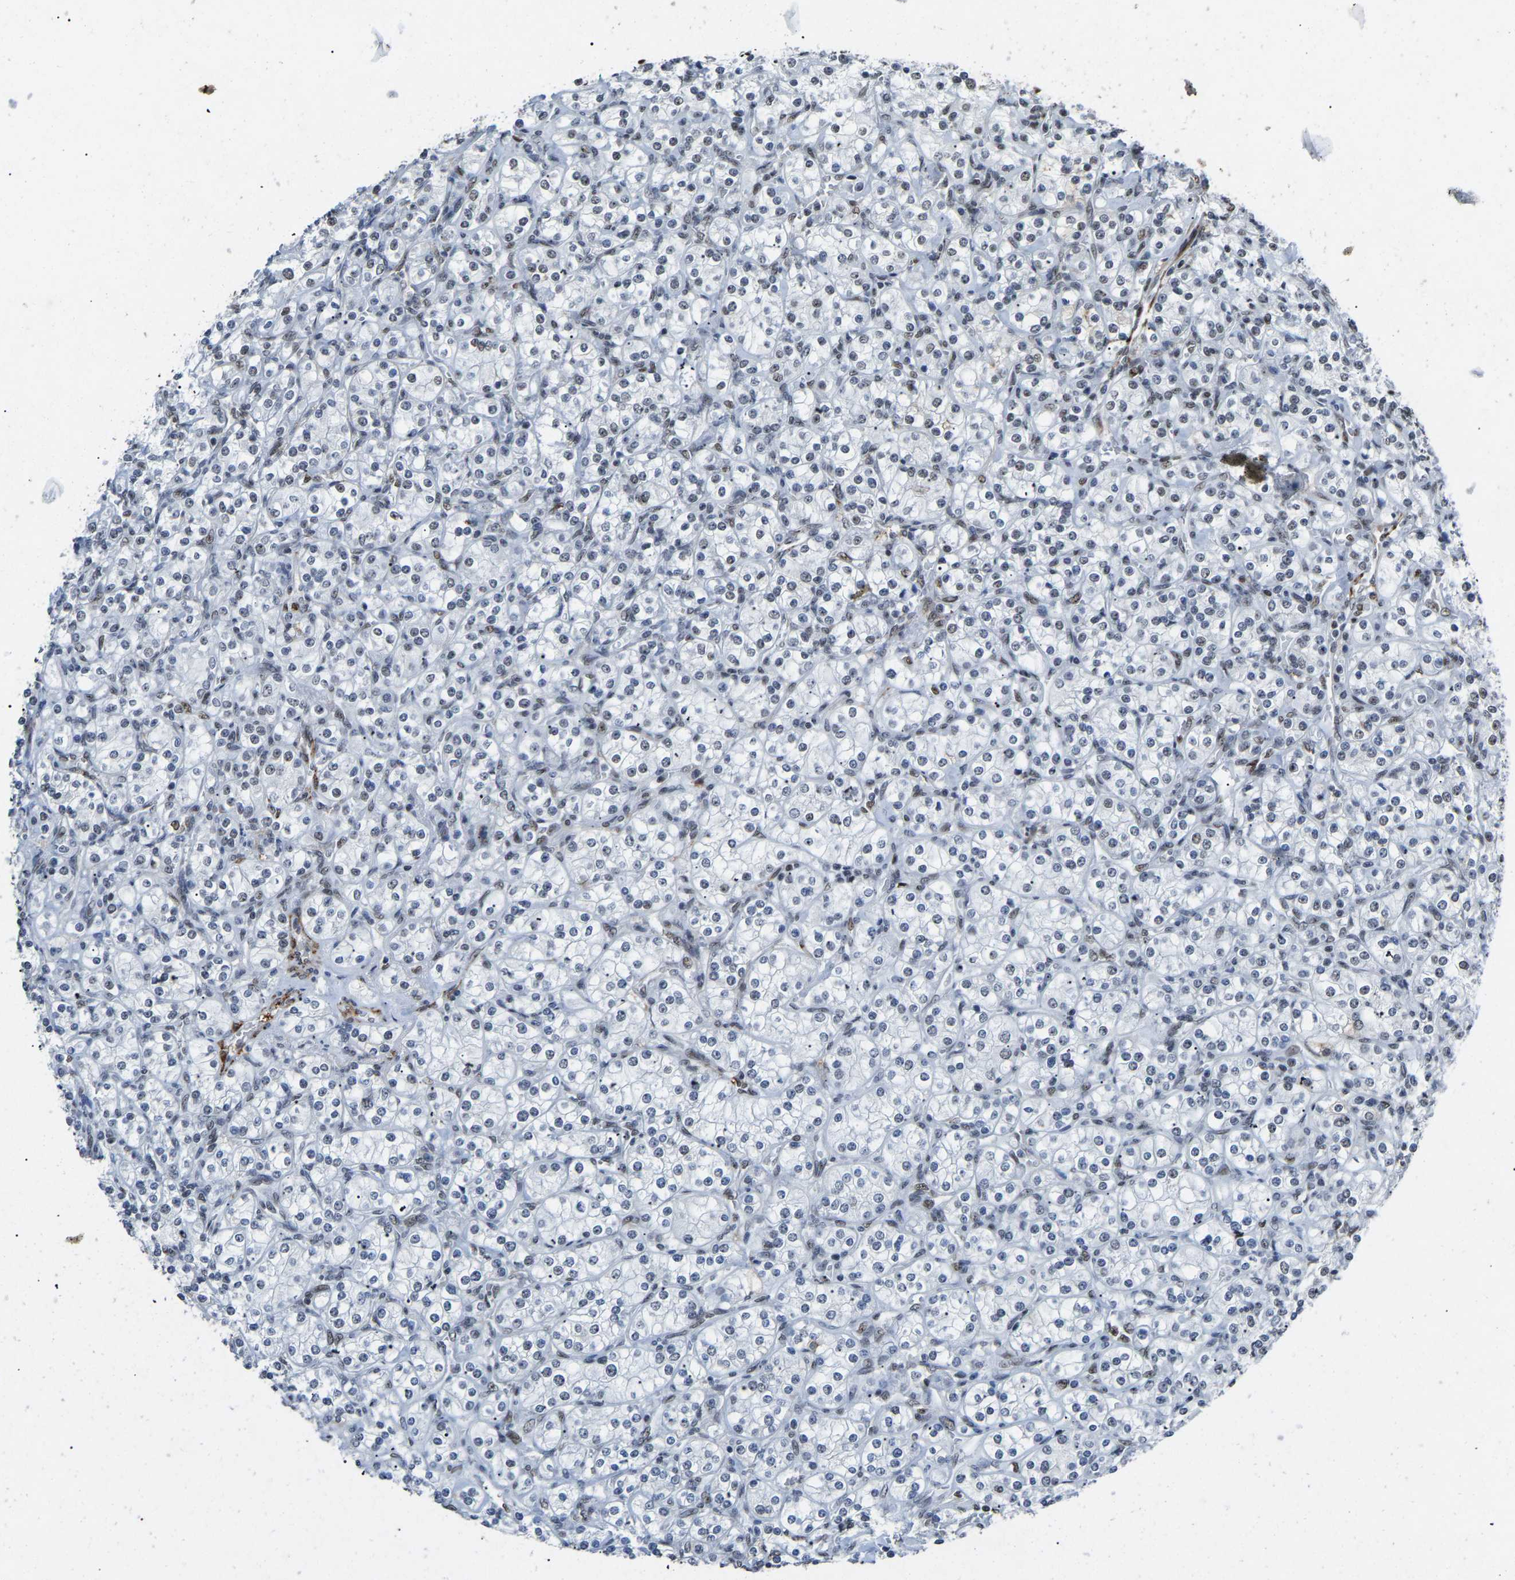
{"staining": {"intensity": "weak", "quantity": "<25%", "location": "nuclear"}, "tissue": "renal cancer", "cell_type": "Tumor cells", "image_type": "cancer", "snomed": [{"axis": "morphology", "description": "Adenocarcinoma, NOS"}, {"axis": "topography", "description": "Kidney"}], "caption": "The image exhibits no significant expression in tumor cells of renal cancer (adenocarcinoma).", "gene": "DDX5", "patient": {"sex": "male", "age": 77}}